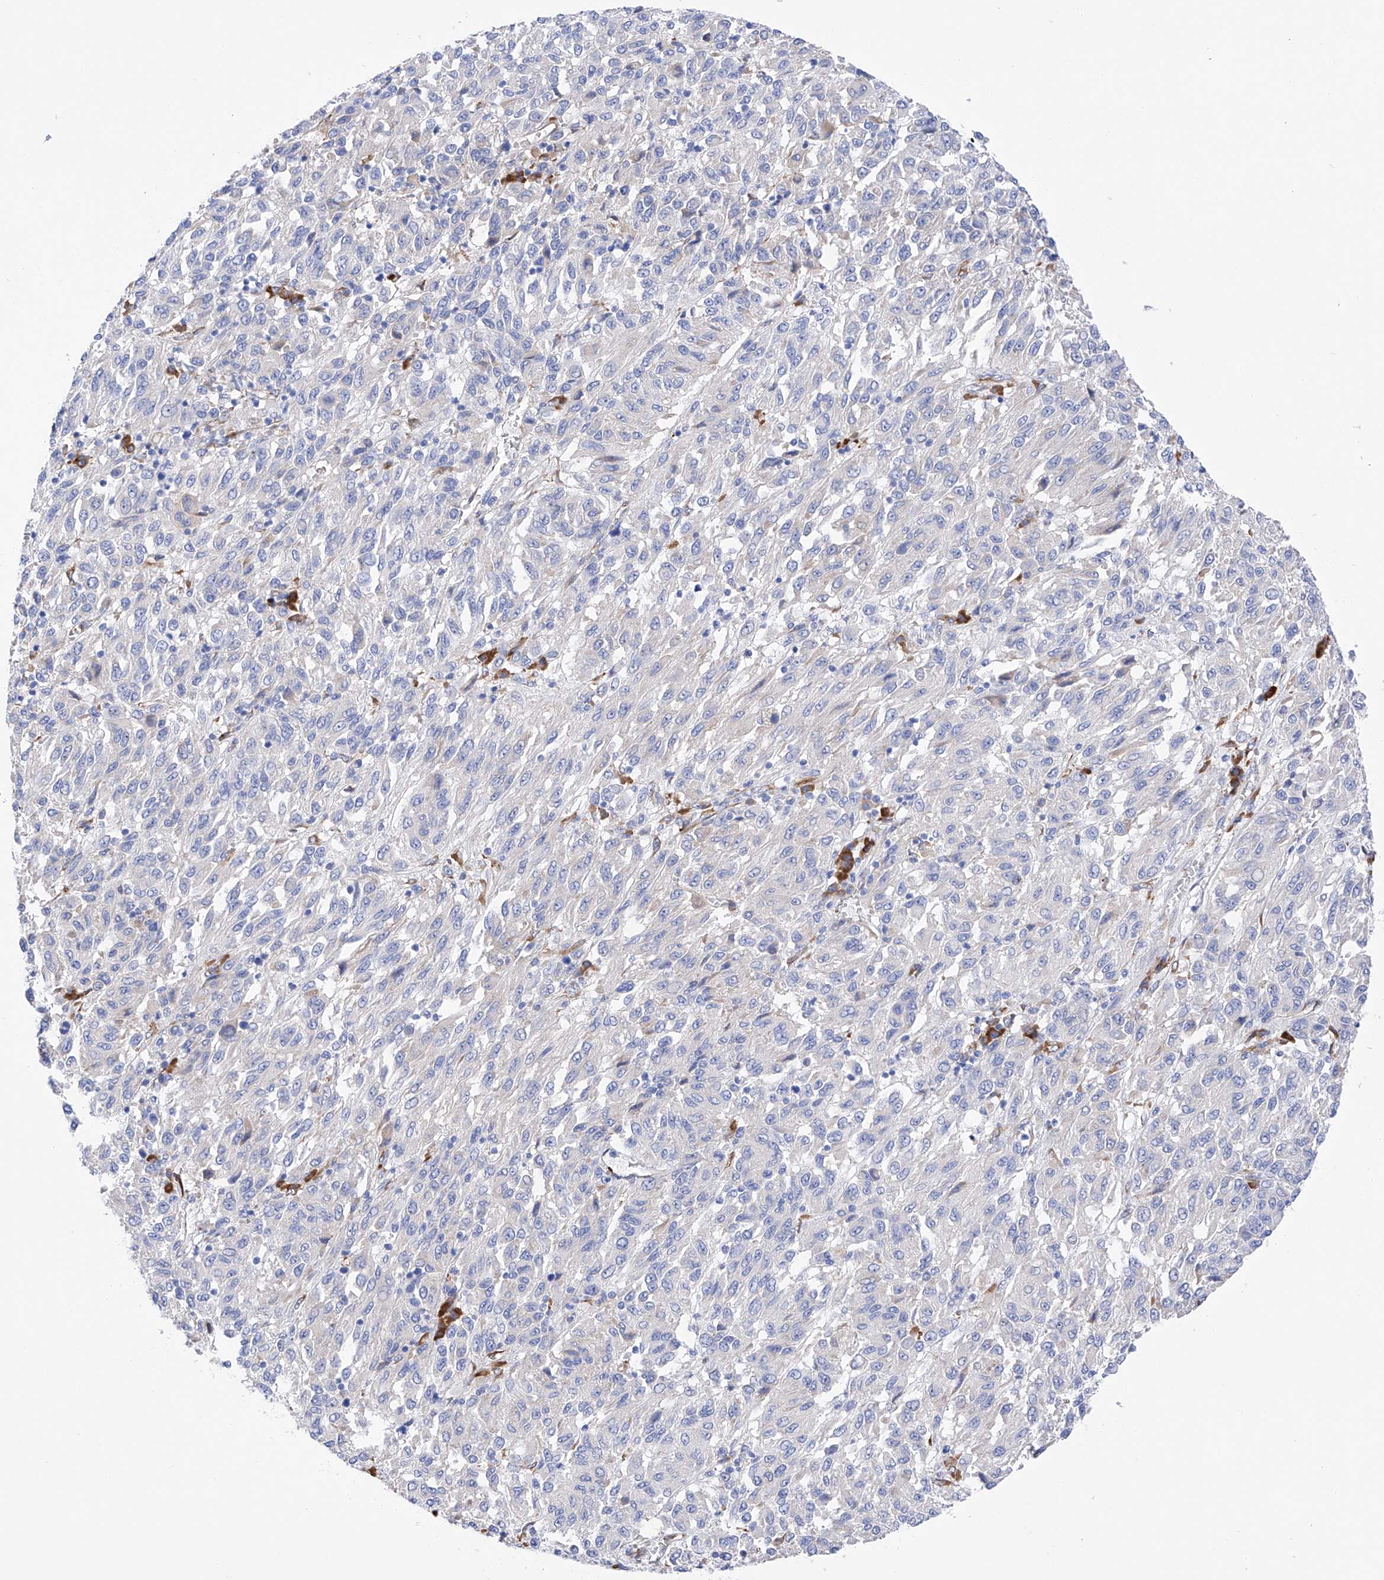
{"staining": {"intensity": "negative", "quantity": "none", "location": "none"}, "tissue": "melanoma", "cell_type": "Tumor cells", "image_type": "cancer", "snomed": [{"axis": "morphology", "description": "Malignant melanoma, Metastatic site"}, {"axis": "topography", "description": "Lung"}], "caption": "Melanoma stained for a protein using IHC displays no staining tumor cells.", "gene": "PDIA5", "patient": {"sex": "male", "age": 64}}